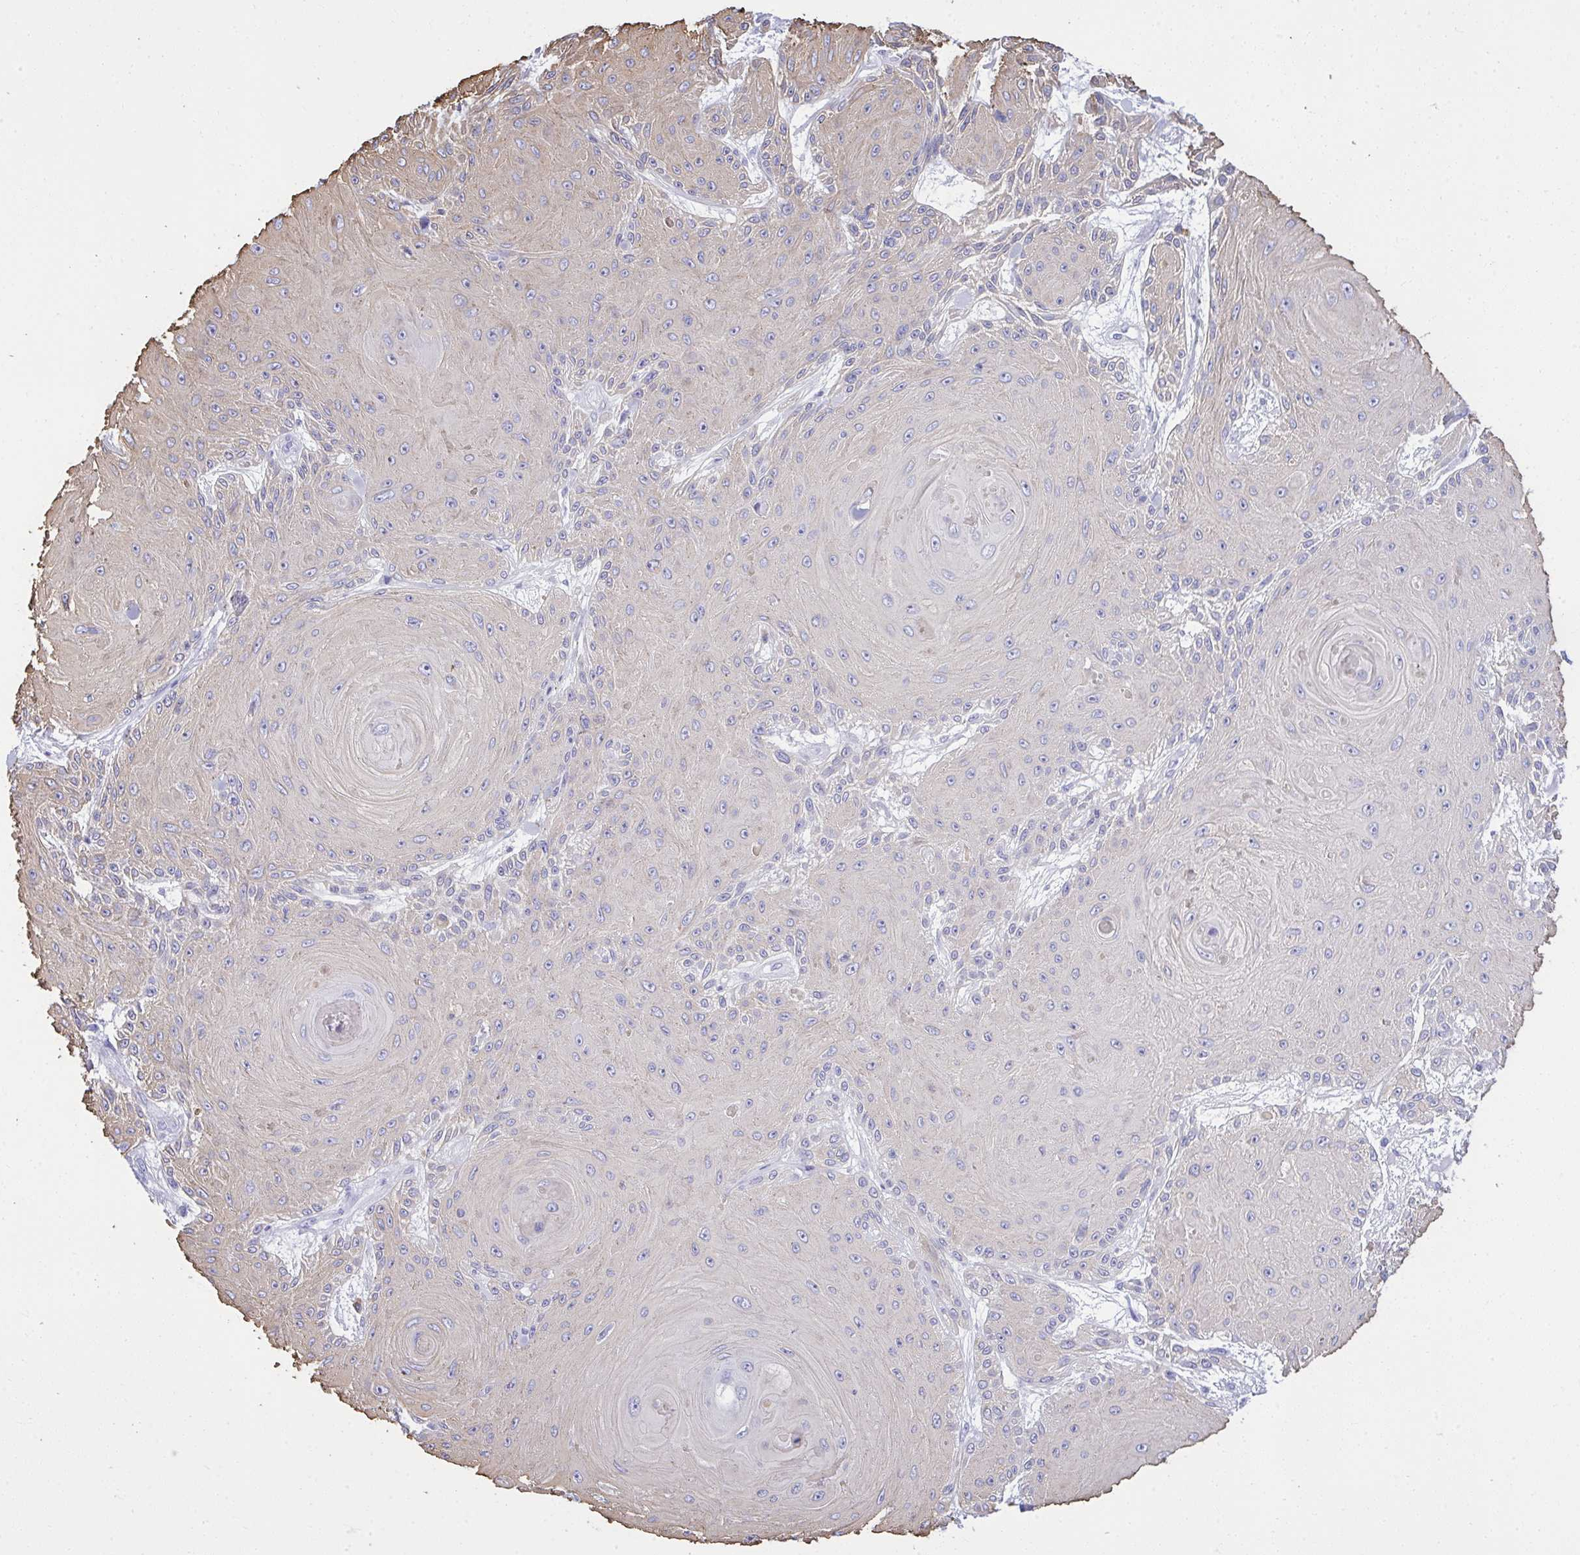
{"staining": {"intensity": "weak", "quantity": "25%-75%", "location": "cytoplasmic/membranous"}, "tissue": "skin cancer", "cell_type": "Tumor cells", "image_type": "cancer", "snomed": [{"axis": "morphology", "description": "Squamous cell carcinoma, NOS"}, {"axis": "topography", "description": "Skin"}], "caption": "Immunohistochemistry image of neoplastic tissue: skin cancer (squamous cell carcinoma) stained using immunohistochemistry (IHC) demonstrates low levels of weak protein expression localized specifically in the cytoplasmic/membranous of tumor cells, appearing as a cytoplasmic/membranous brown color.", "gene": "PSD", "patient": {"sex": "male", "age": 88}}